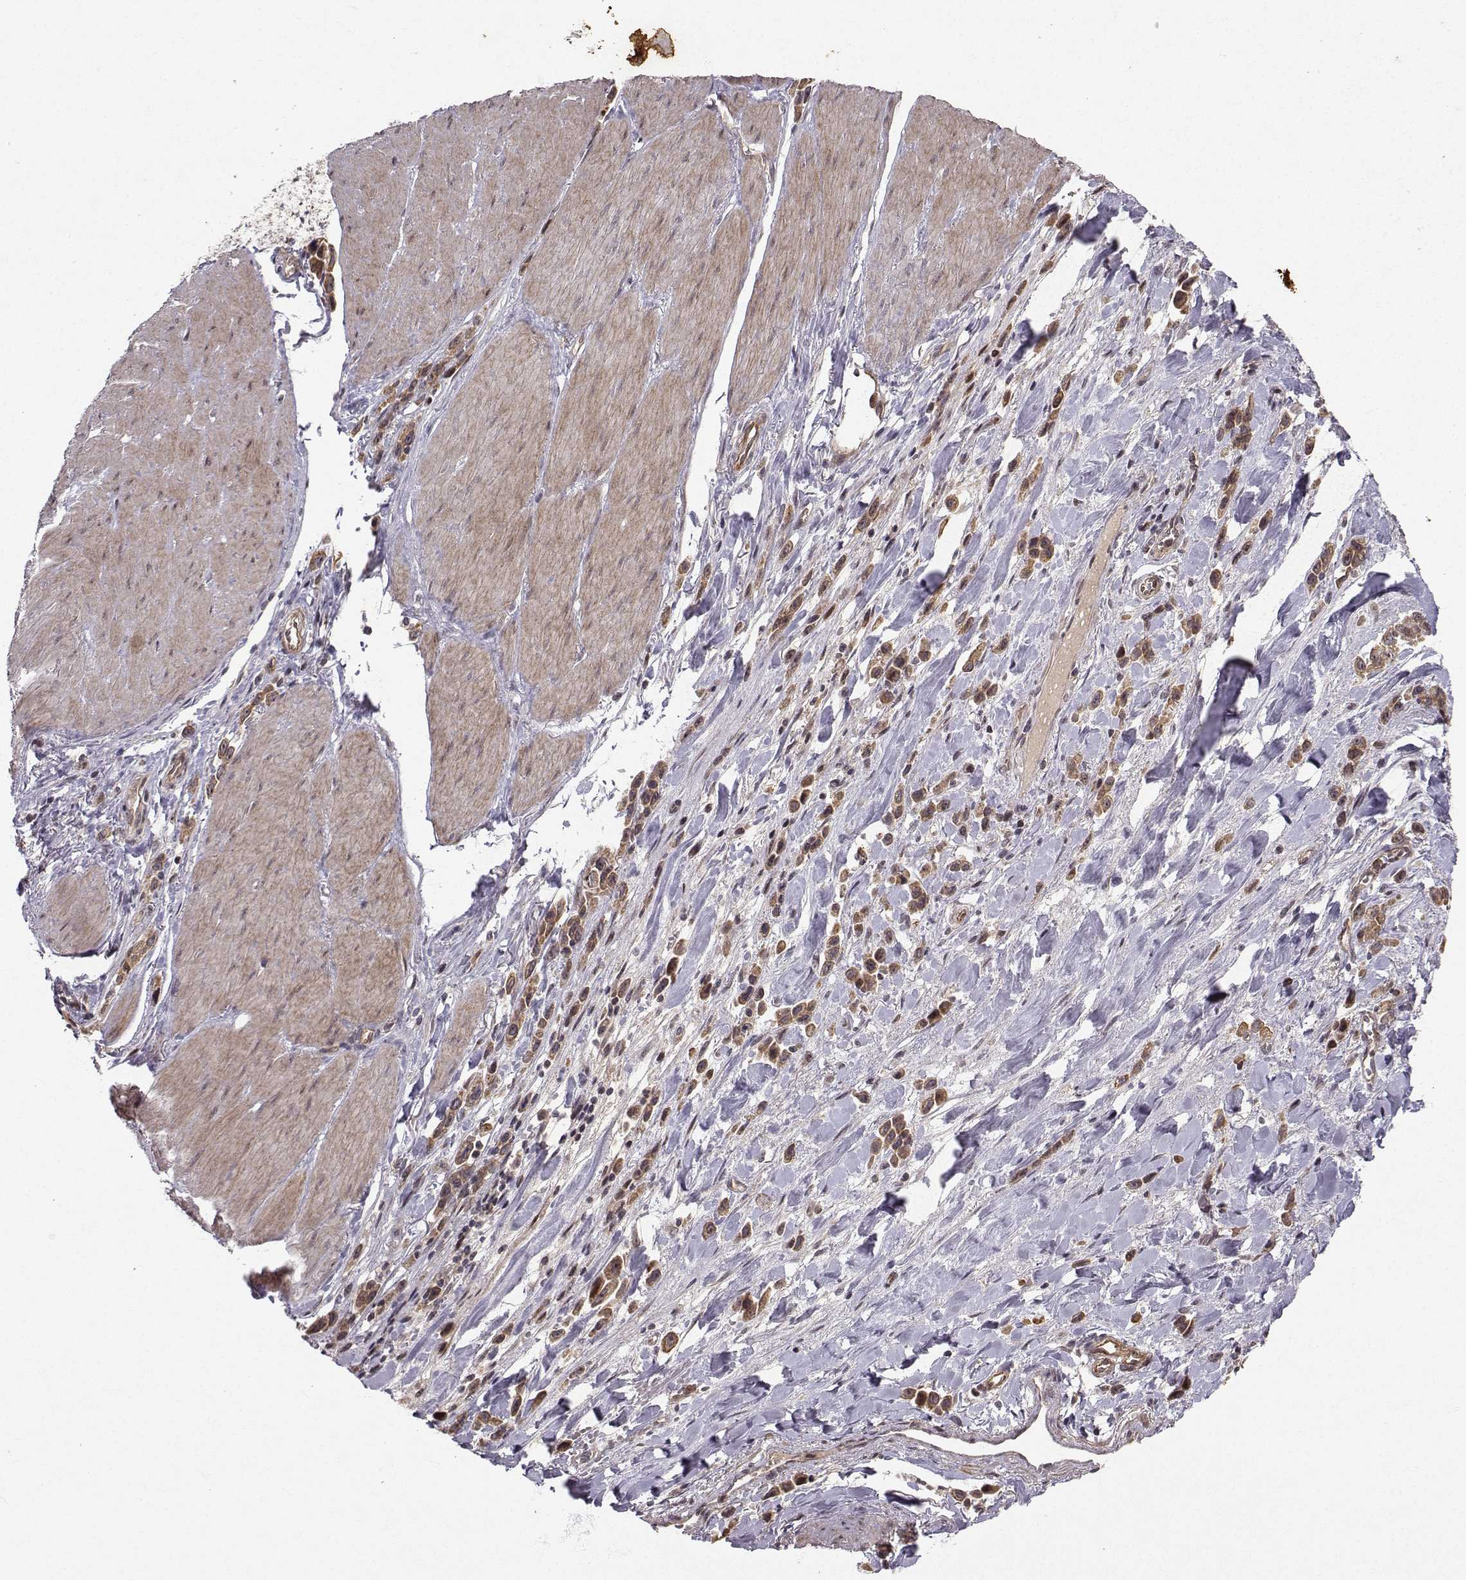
{"staining": {"intensity": "moderate", "quantity": ">75%", "location": "cytoplasmic/membranous"}, "tissue": "stomach cancer", "cell_type": "Tumor cells", "image_type": "cancer", "snomed": [{"axis": "morphology", "description": "Adenocarcinoma, NOS"}, {"axis": "topography", "description": "Stomach"}], "caption": "The micrograph reveals staining of stomach adenocarcinoma, revealing moderate cytoplasmic/membranous protein positivity (brown color) within tumor cells.", "gene": "APC", "patient": {"sex": "male", "age": 47}}